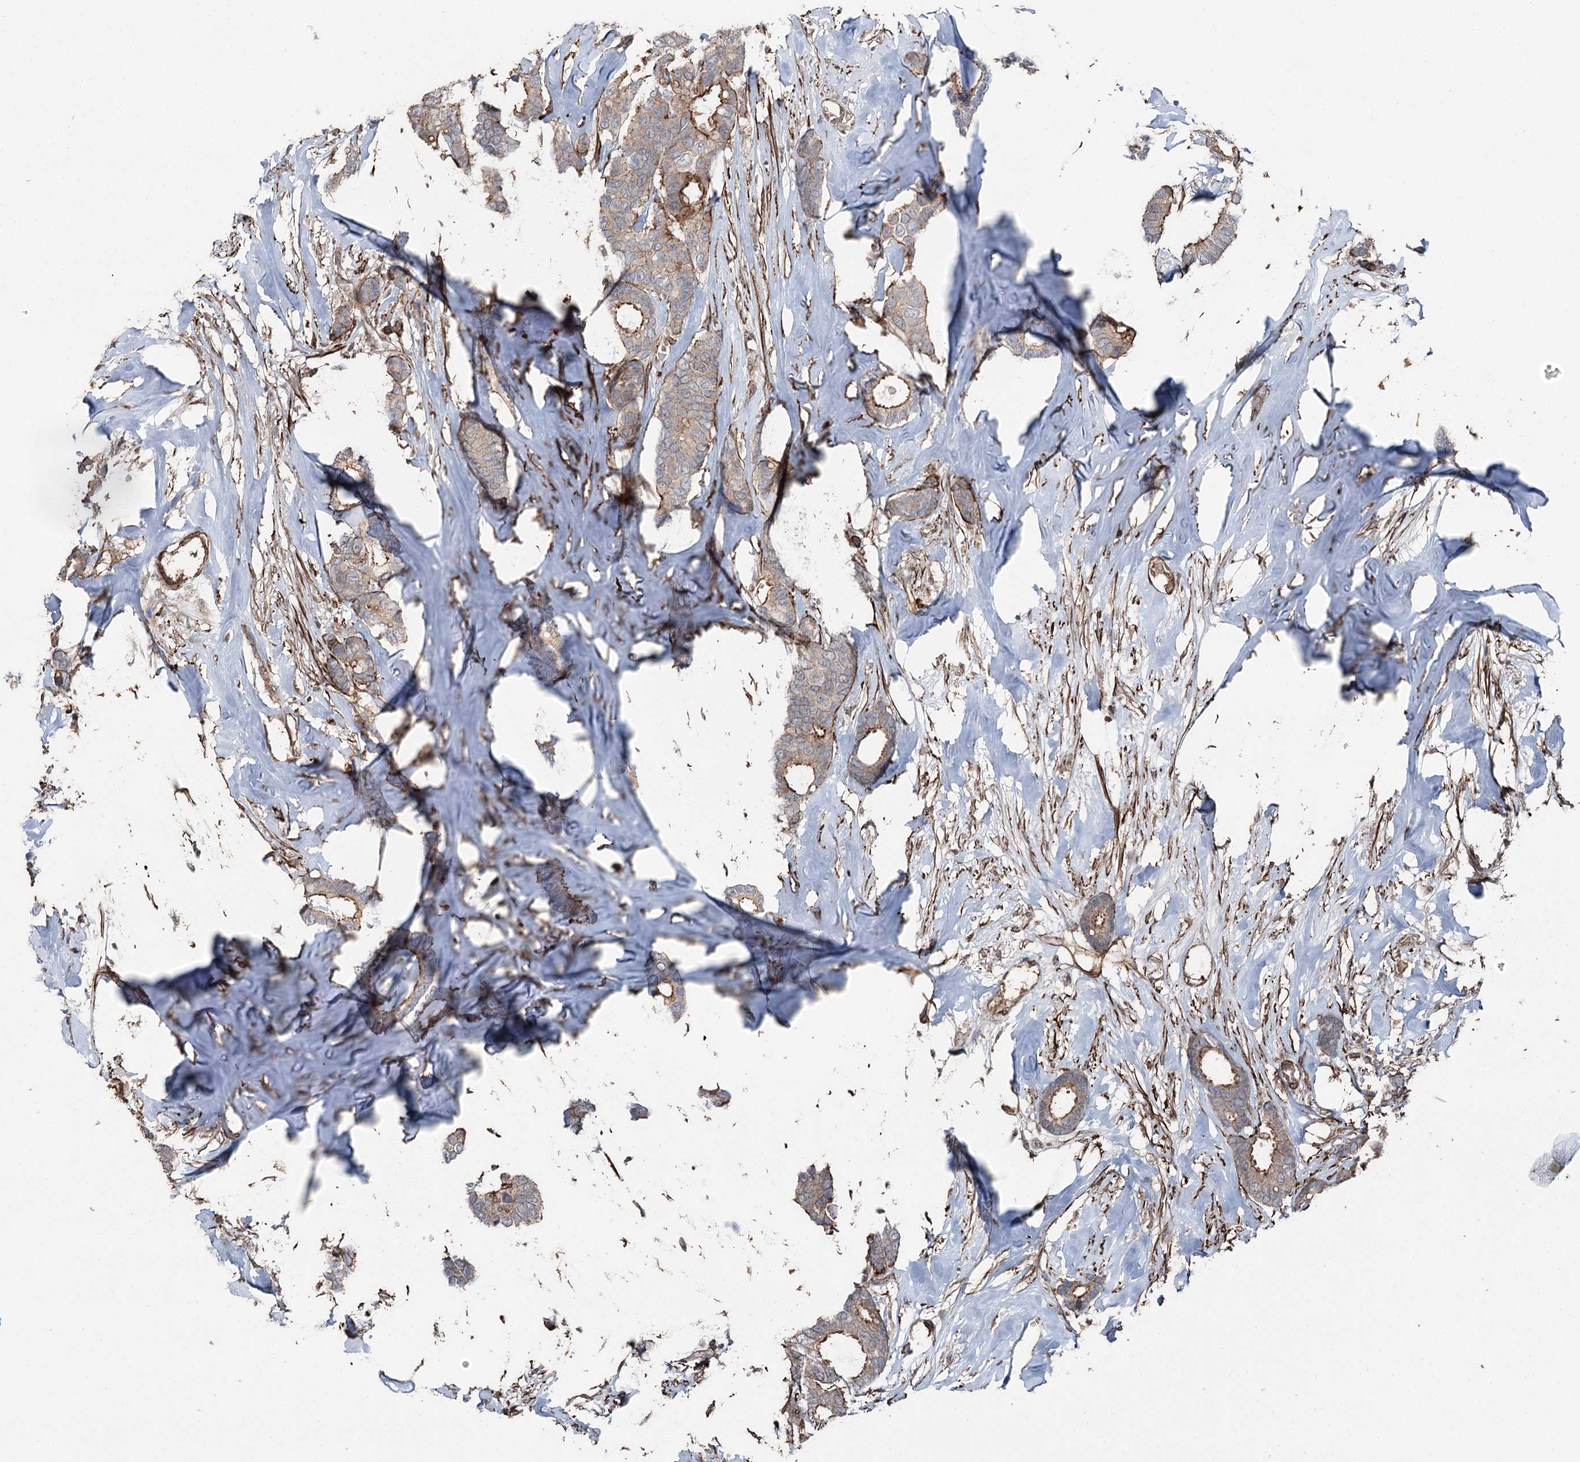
{"staining": {"intensity": "moderate", "quantity": "<25%", "location": "cytoplasmic/membranous"}, "tissue": "breast cancer", "cell_type": "Tumor cells", "image_type": "cancer", "snomed": [{"axis": "morphology", "description": "Duct carcinoma"}, {"axis": "topography", "description": "Breast"}], "caption": "Human breast cancer stained for a protein (brown) reveals moderate cytoplasmic/membranous positive positivity in approximately <25% of tumor cells.", "gene": "CCDC82", "patient": {"sex": "female", "age": 87}}